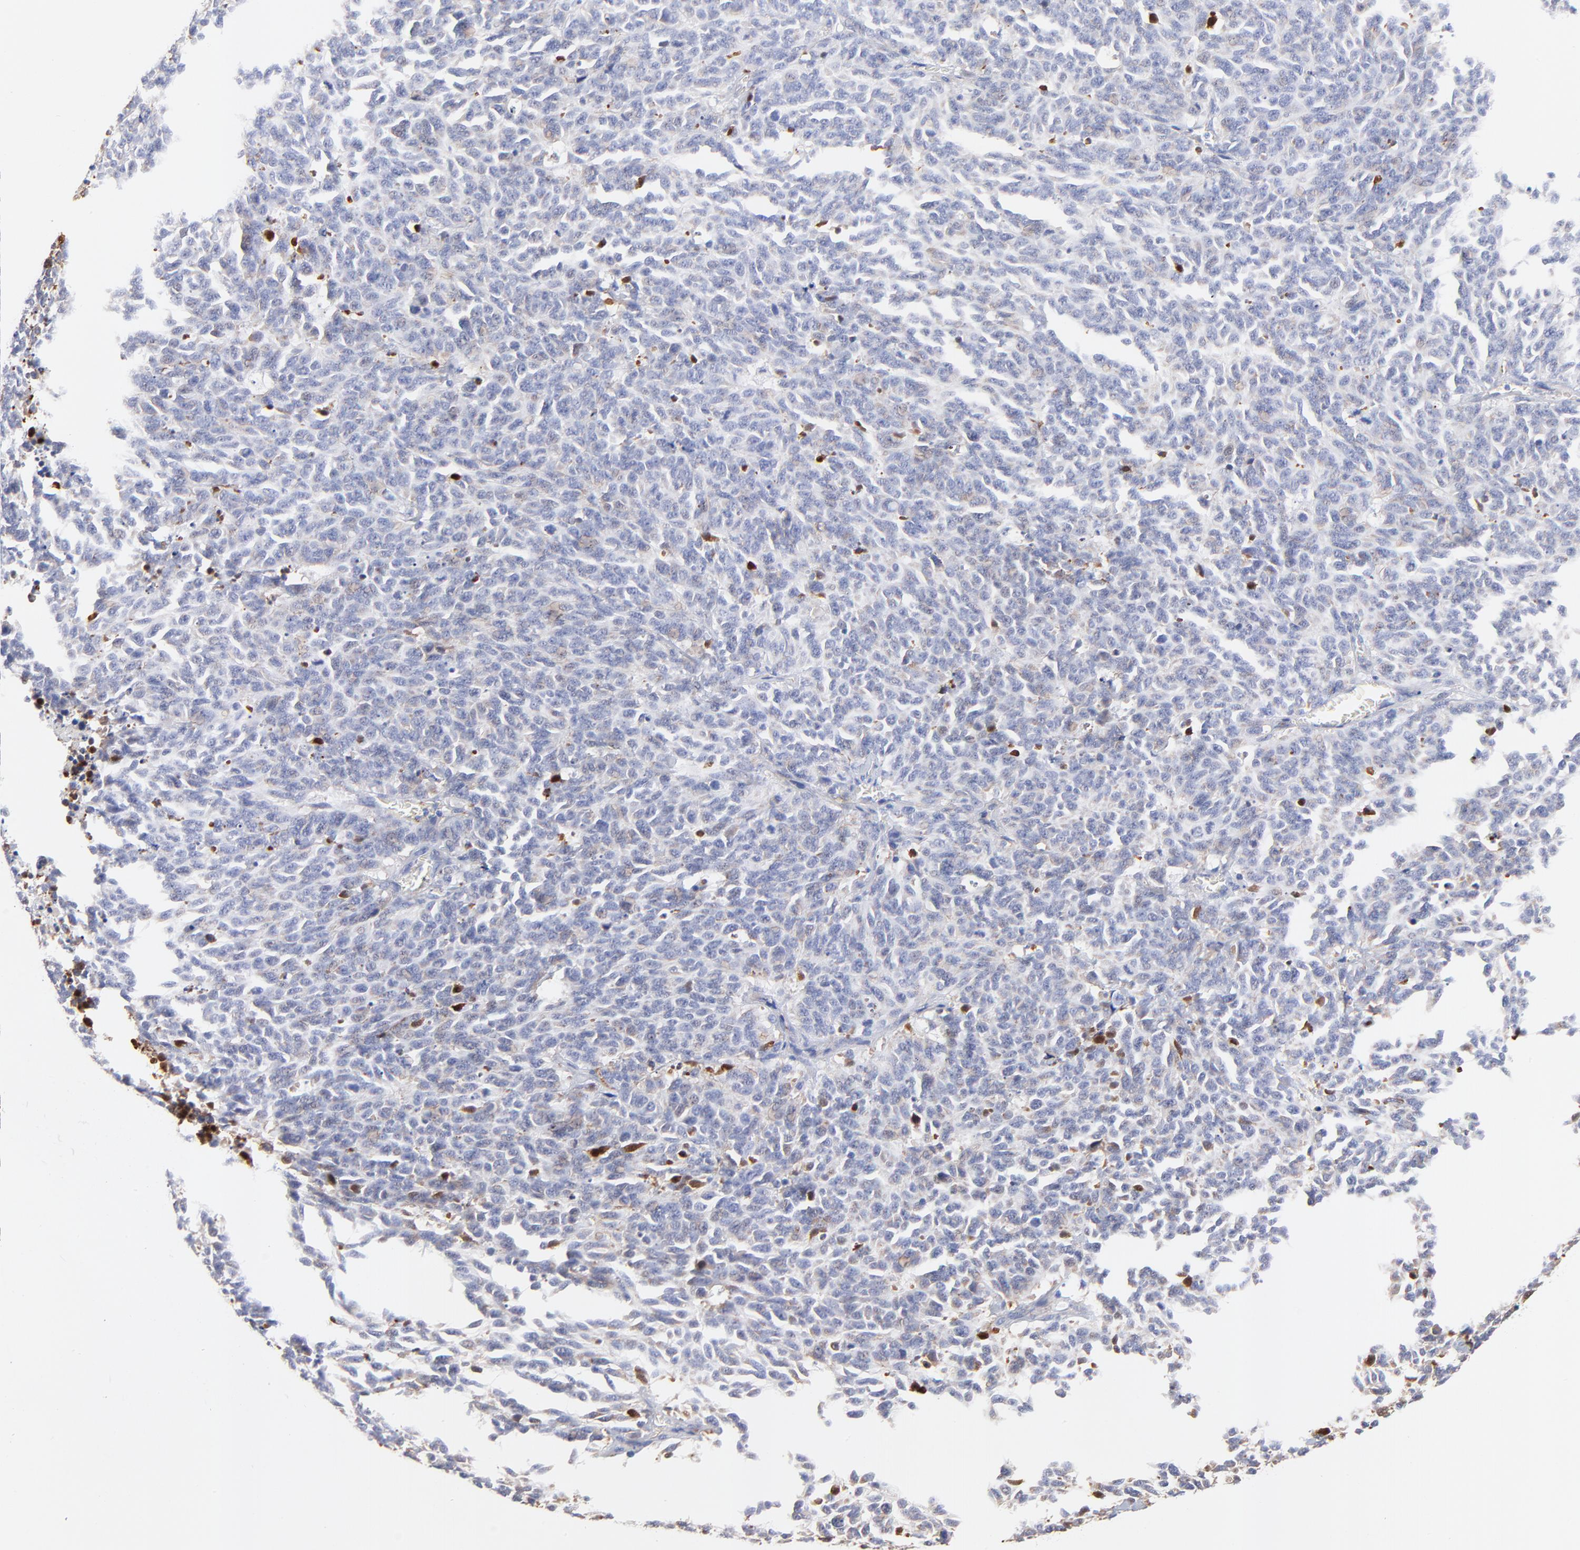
{"staining": {"intensity": "negative", "quantity": "none", "location": "none"}, "tissue": "lung cancer", "cell_type": "Tumor cells", "image_type": "cancer", "snomed": [{"axis": "morphology", "description": "Neoplasm, malignant, NOS"}, {"axis": "topography", "description": "Lung"}], "caption": "Immunohistochemistry (IHC) image of human lung malignant neoplasm stained for a protein (brown), which reveals no positivity in tumor cells.", "gene": "FAM117B", "patient": {"sex": "female", "age": 58}}